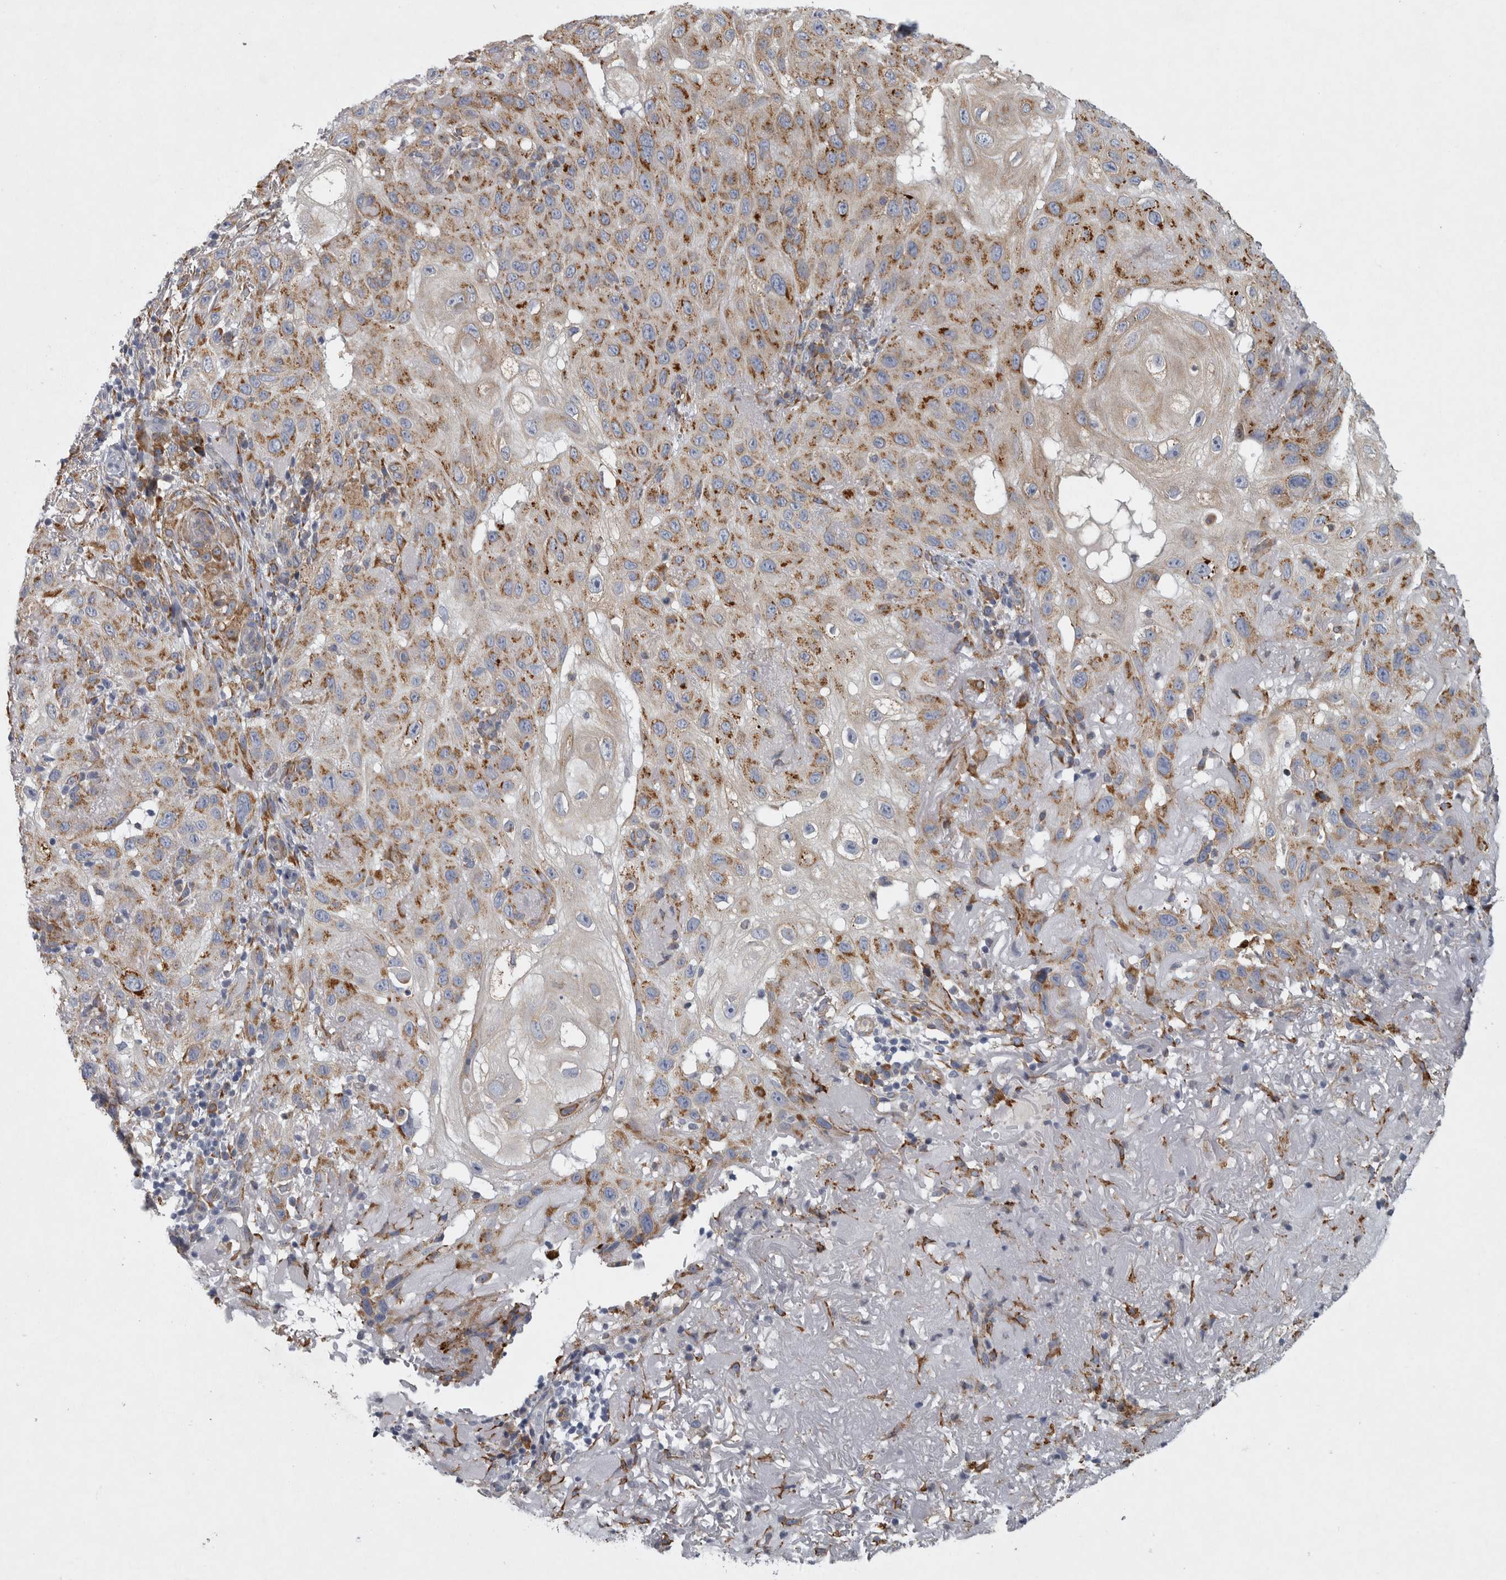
{"staining": {"intensity": "strong", "quantity": ">75%", "location": "cytoplasmic/membranous"}, "tissue": "skin cancer", "cell_type": "Tumor cells", "image_type": "cancer", "snomed": [{"axis": "morphology", "description": "Normal tissue, NOS"}, {"axis": "morphology", "description": "Squamous cell carcinoma, NOS"}, {"axis": "topography", "description": "Skin"}], "caption": "Immunohistochemistry (IHC) photomicrograph of neoplastic tissue: skin cancer (squamous cell carcinoma) stained using IHC exhibits high levels of strong protein expression localized specifically in the cytoplasmic/membranous of tumor cells, appearing as a cytoplasmic/membranous brown color.", "gene": "MINPP1", "patient": {"sex": "female", "age": 96}}